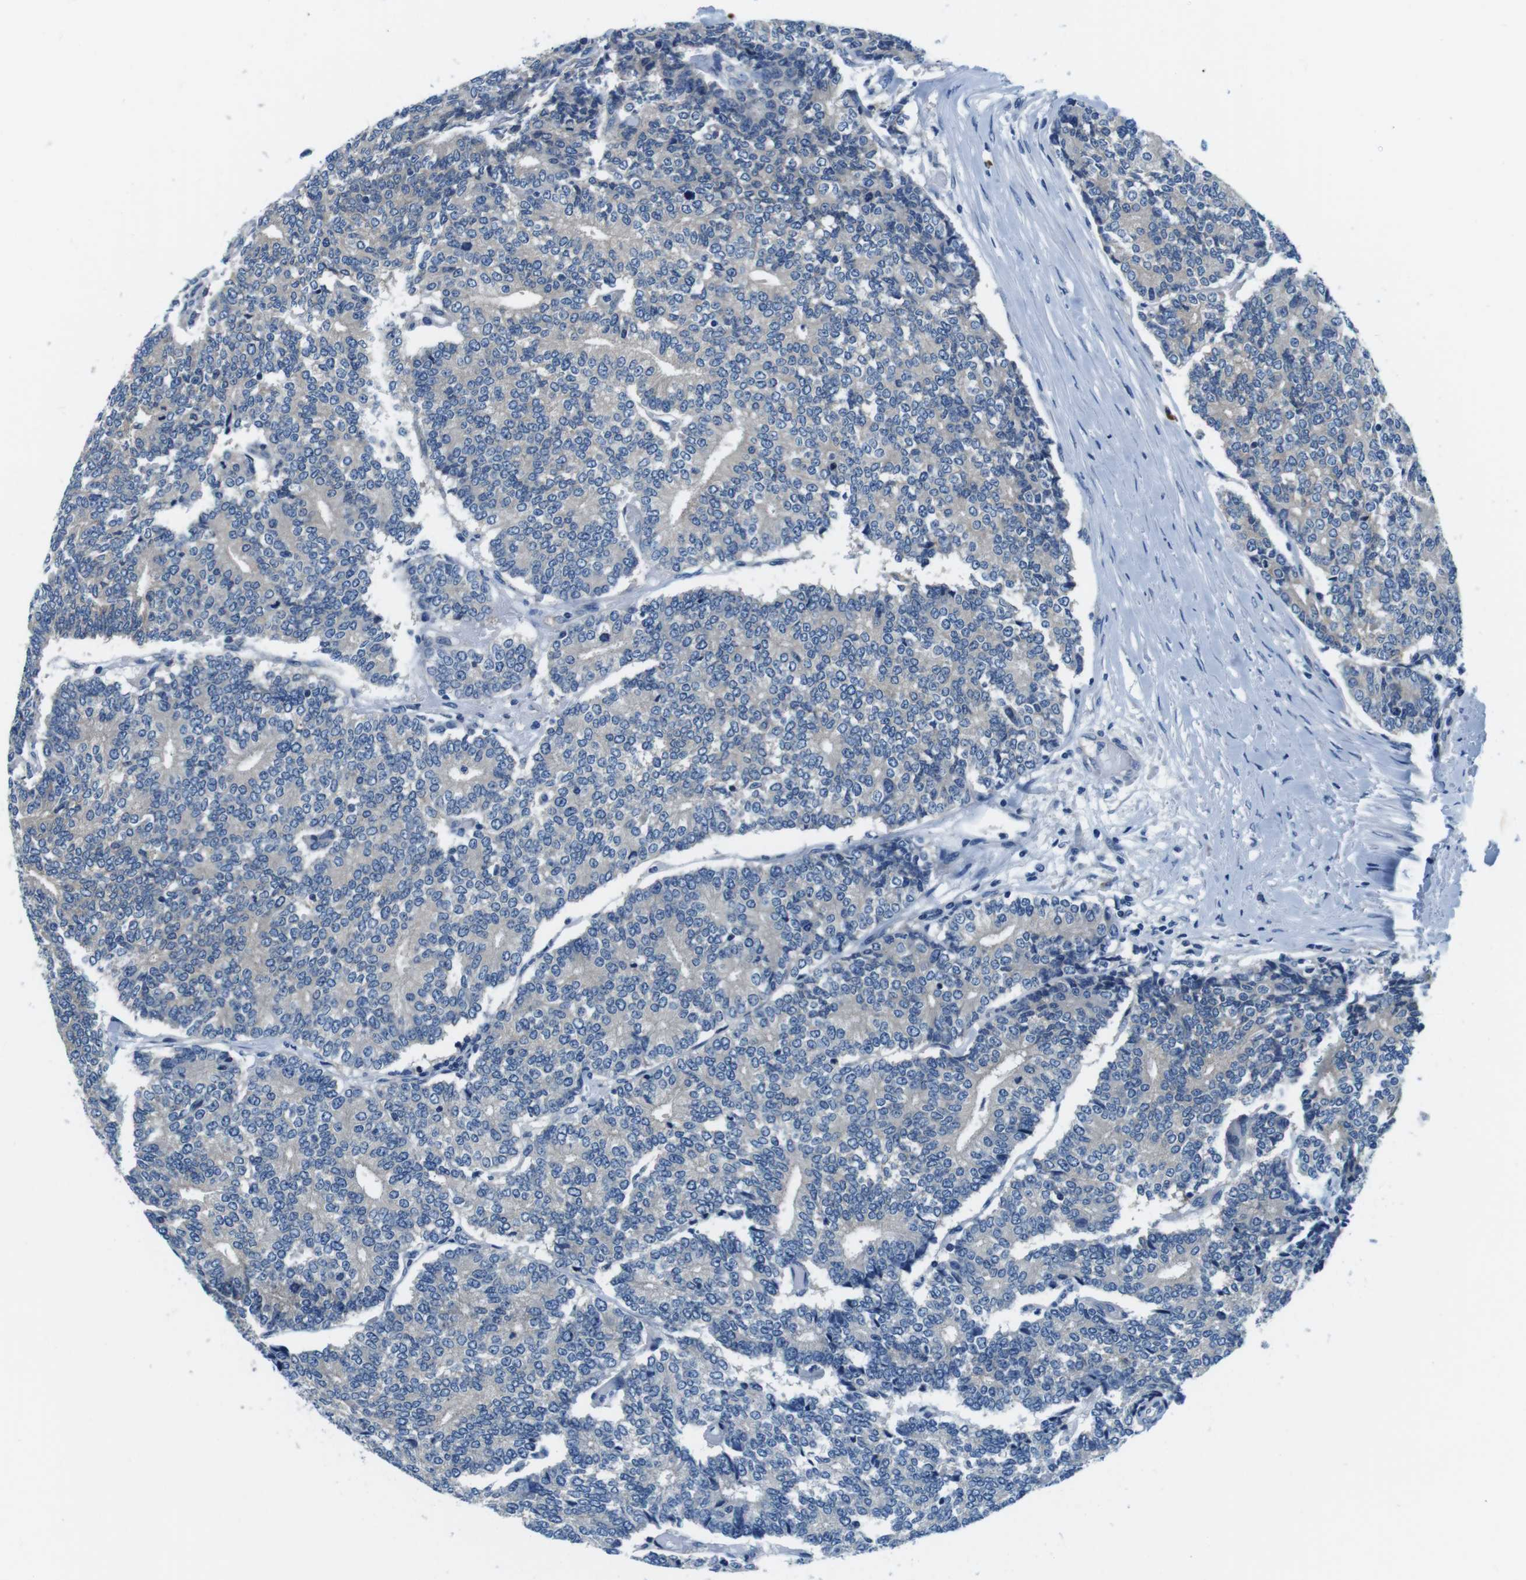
{"staining": {"intensity": "negative", "quantity": "none", "location": "none"}, "tissue": "prostate cancer", "cell_type": "Tumor cells", "image_type": "cancer", "snomed": [{"axis": "morphology", "description": "Normal tissue, NOS"}, {"axis": "morphology", "description": "Adenocarcinoma, High grade"}, {"axis": "topography", "description": "Prostate"}, {"axis": "topography", "description": "Seminal veicle"}], "caption": "Human prostate cancer (high-grade adenocarcinoma) stained for a protein using immunohistochemistry reveals no staining in tumor cells.", "gene": "DENND4C", "patient": {"sex": "male", "age": 55}}